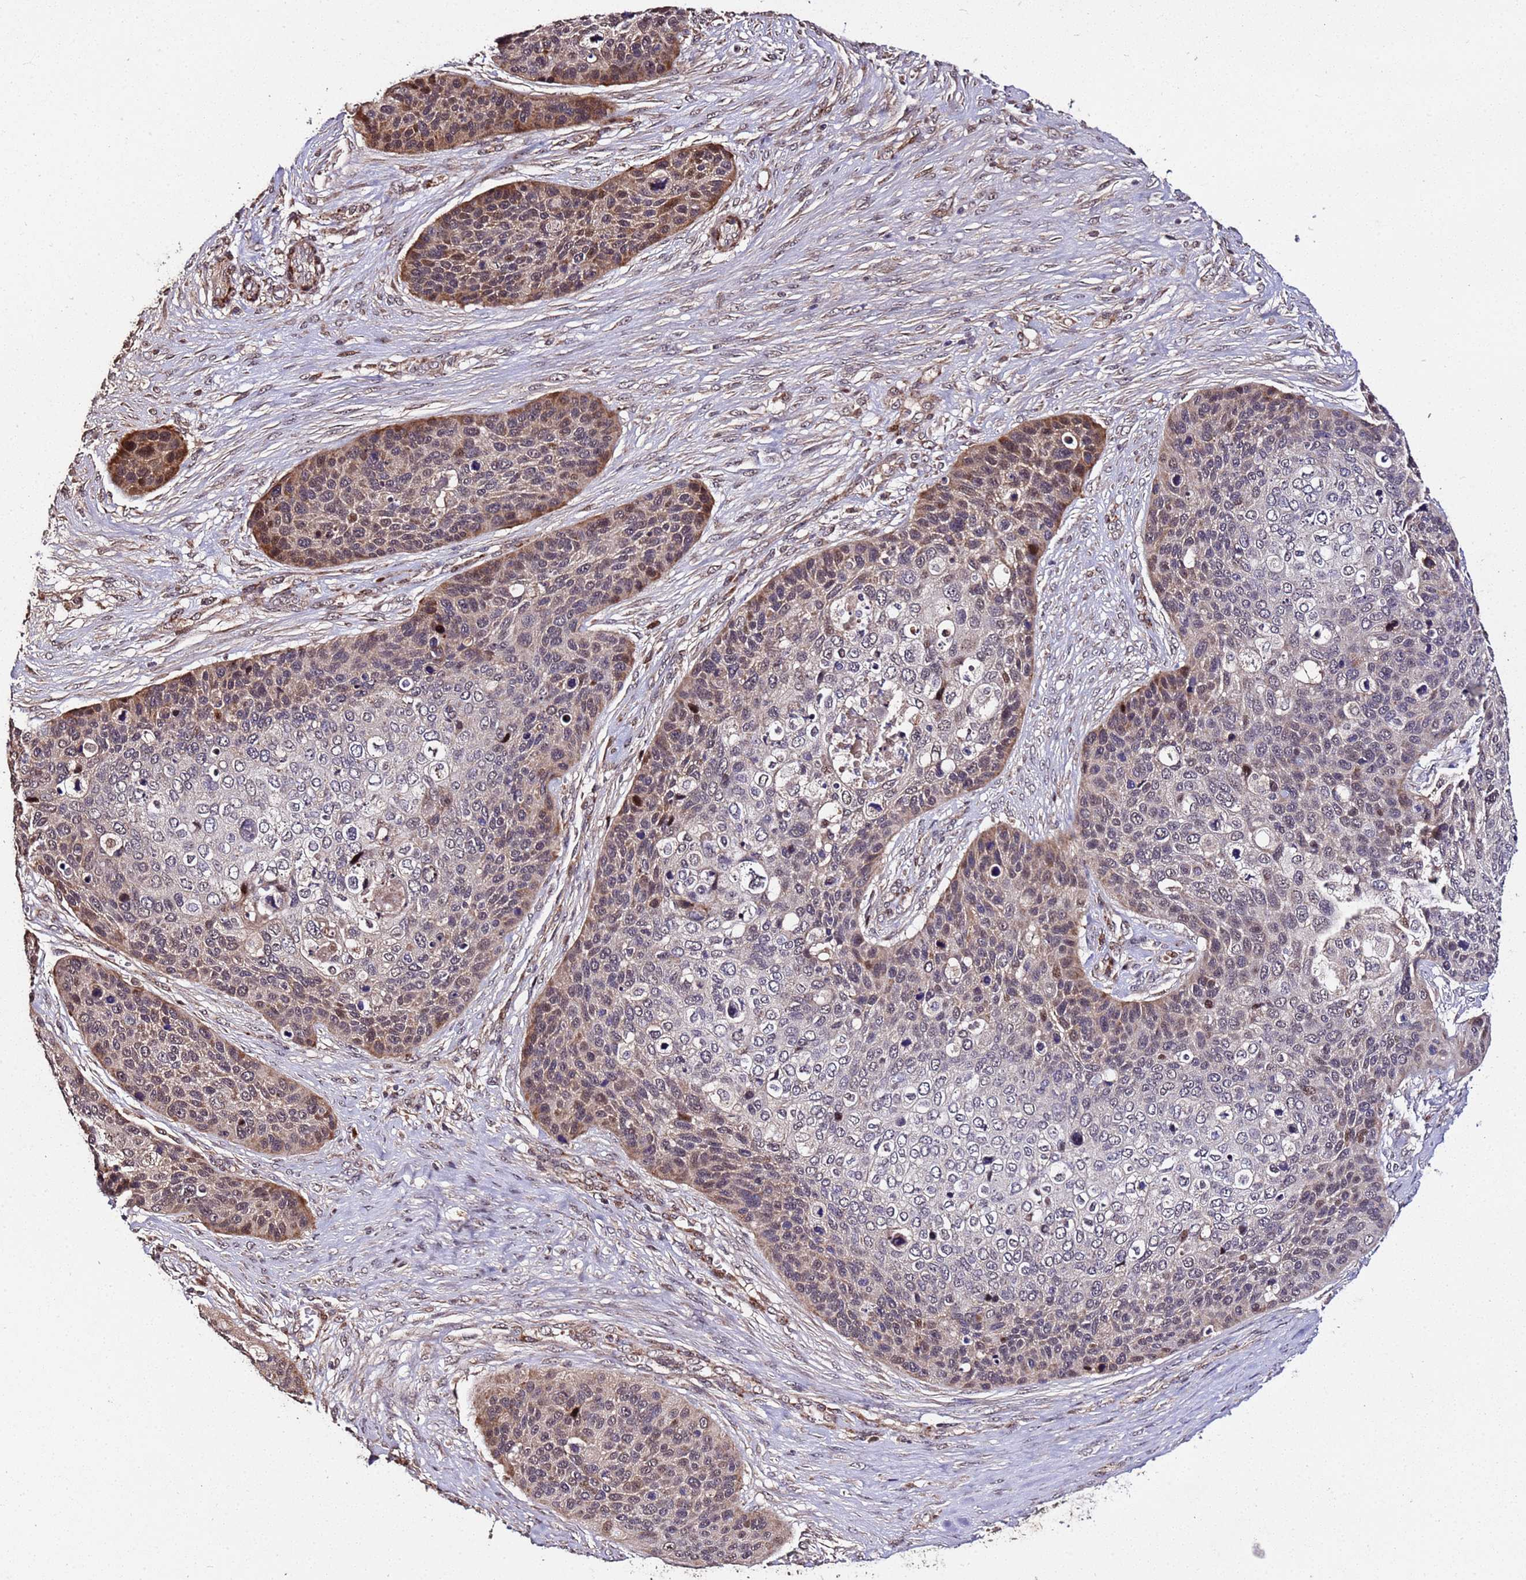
{"staining": {"intensity": "moderate", "quantity": "25%-75%", "location": "cytoplasmic/membranous,nuclear"}, "tissue": "skin cancer", "cell_type": "Tumor cells", "image_type": "cancer", "snomed": [{"axis": "morphology", "description": "Basal cell carcinoma"}, {"axis": "topography", "description": "Skin"}], "caption": "A brown stain shows moderate cytoplasmic/membranous and nuclear staining of a protein in human skin cancer tumor cells. (brown staining indicates protein expression, while blue staining denotes nuclei).", "gene": "WNK4", "patient": {"sex": "female", "age": 74}}